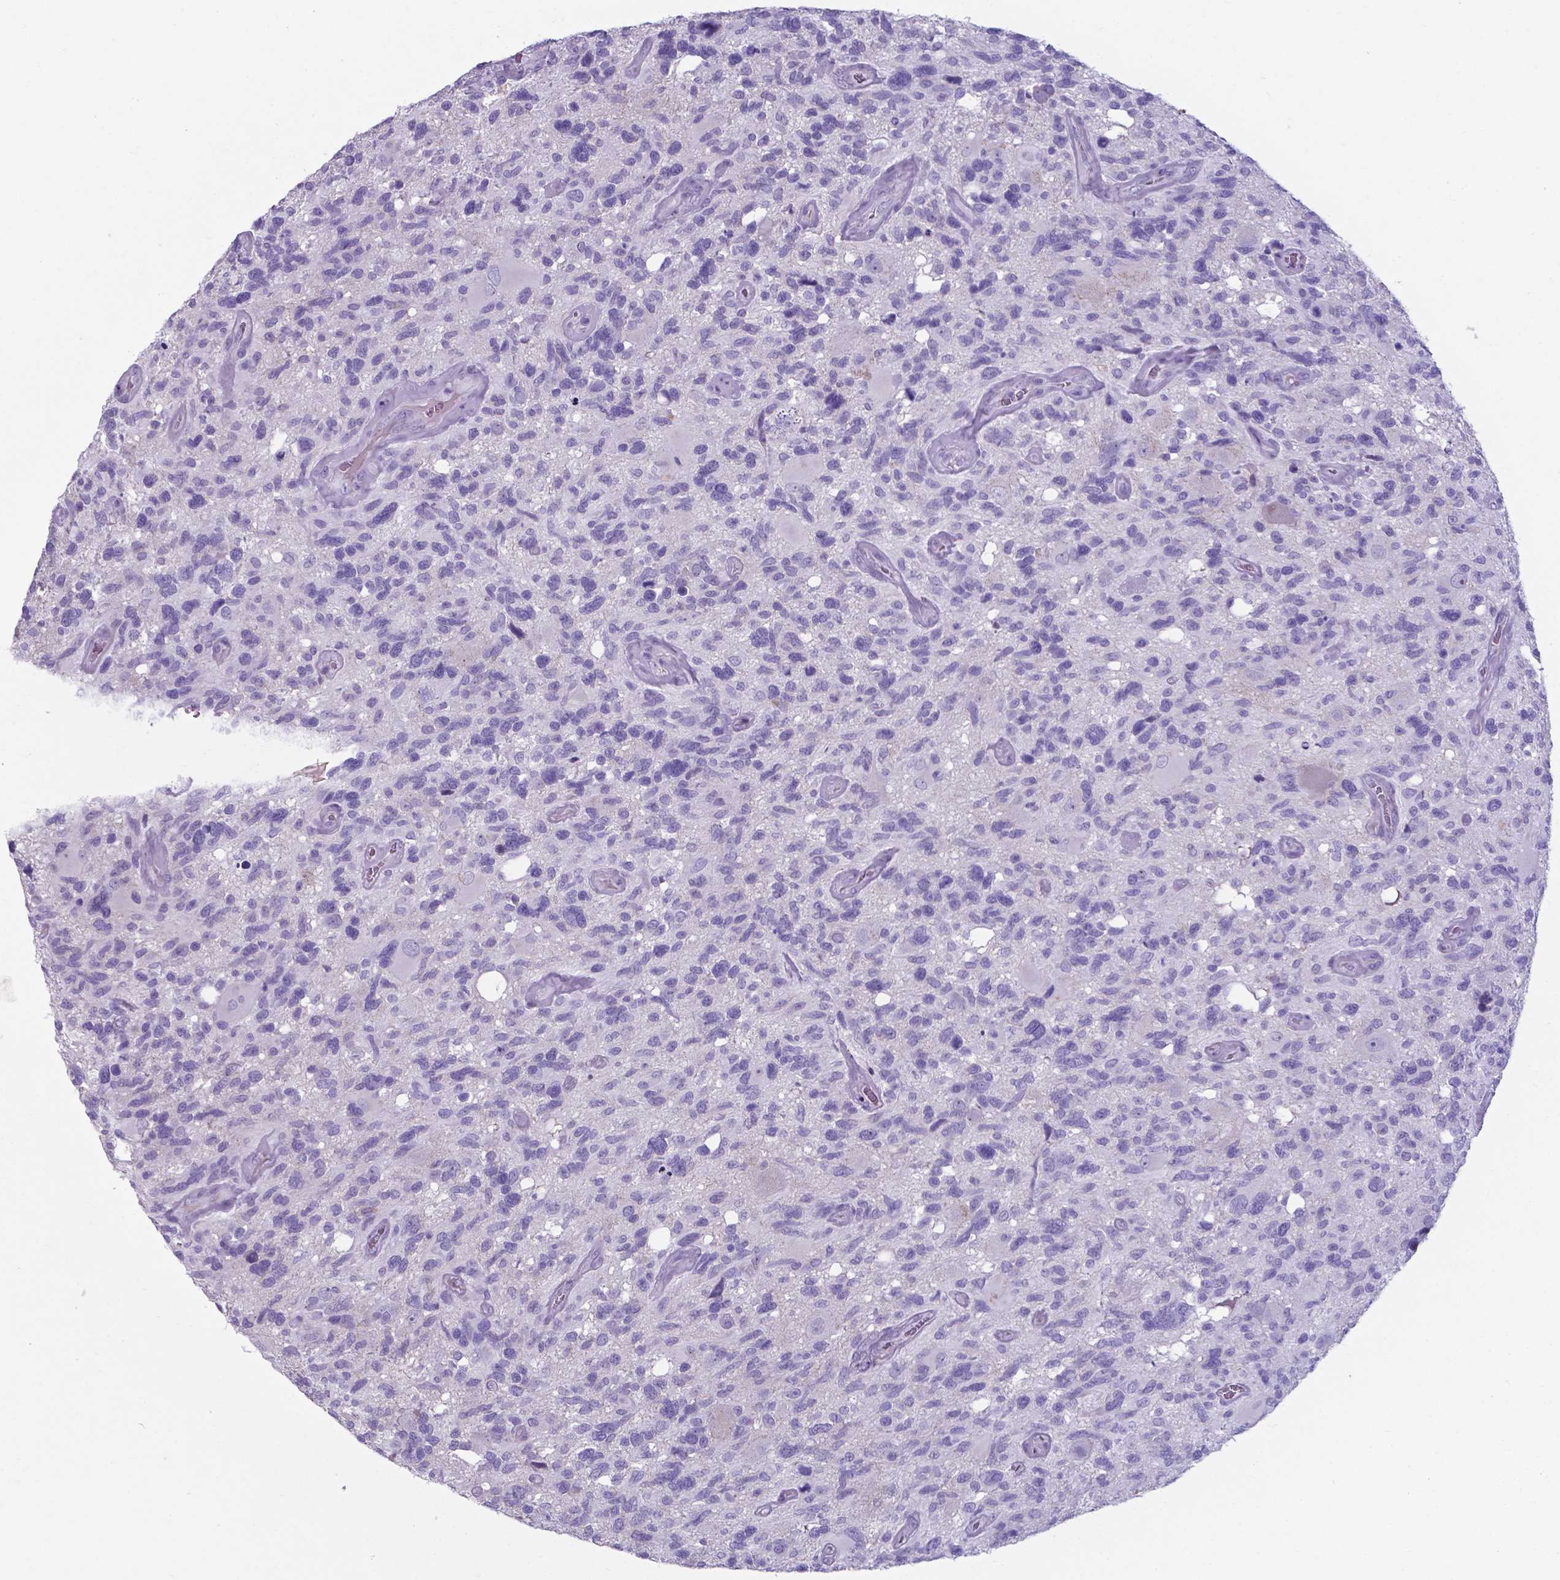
{"staining": {"intensity": "negative", "quantity": "none", "location": "none"}, "tissue": "glioma", "cell_type": "Tumor cells", "image_type": "cancer", "snomed": [{"axis": "morphology", "description": "Glioma, malignant, High grade"}, {"axis": "topography", "description": "Brain"}], "caption": "Immunohistochemistry (IHC) micrograph of glioma stained for a protein (brown), which reveals no expression in tumor cells.", "gene": "AP5B1", "patient": {"sex": "male", "age": 49}}